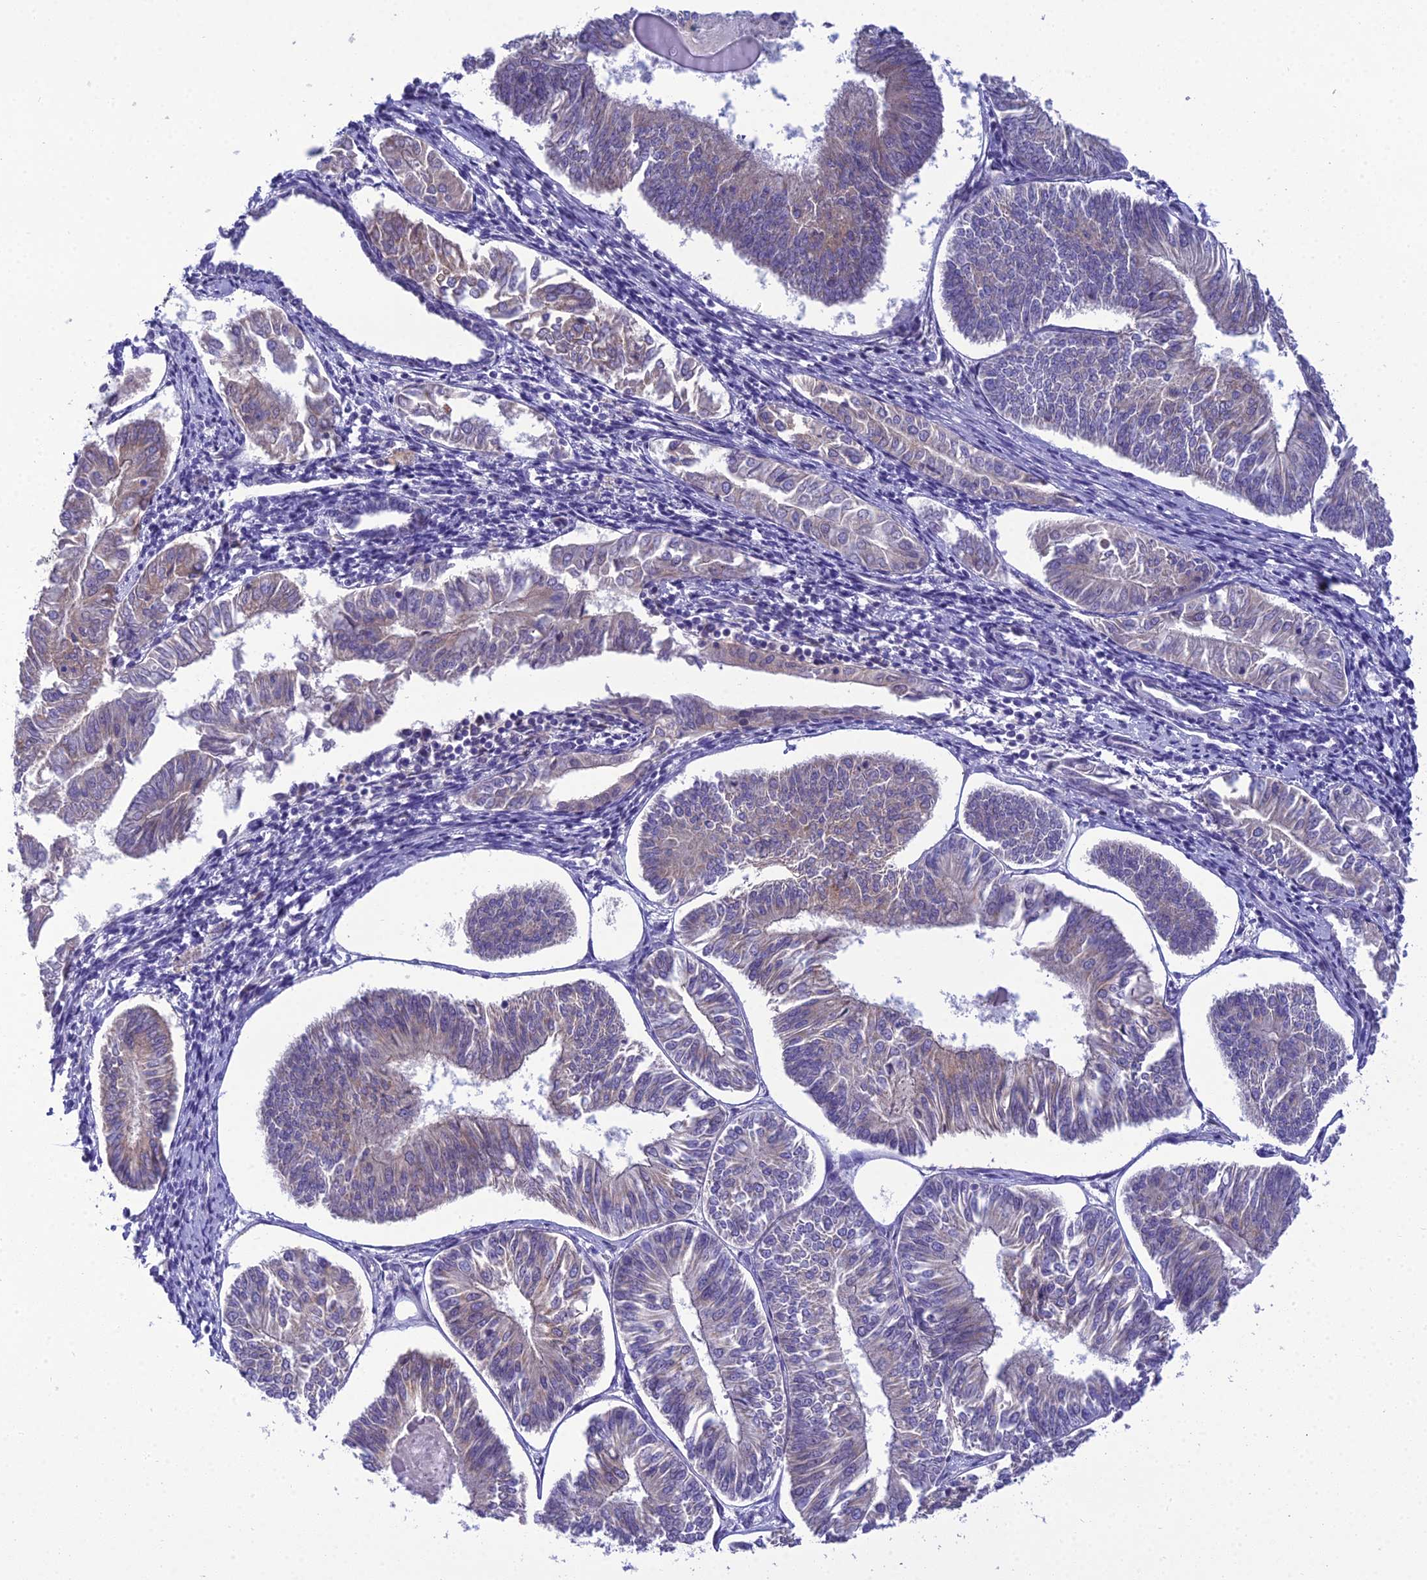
{"staining": {"intensity": "weak", "quantity": "25%-75%", "location": "cytoplasmic/membranous"}, "tissue": "endometrial cancer", "cell_type": "Tumor cells", "image_type": "cancer", "snomed": [{"axis": "morphology", "description": "Adenocarcinoma, NOS"}, {"axis": "topography", "description": "Endometrium"}], "caption": "A high-resolution micrograph shows immunohistochemistry staining of adenocarcinoma (endometrial), which displays weak cytoplasmic/membranous positivity in about 25%-75% of tumor cells.", "gene": "GOLPH3", "patient": {"sex": "female", "age": 58}}